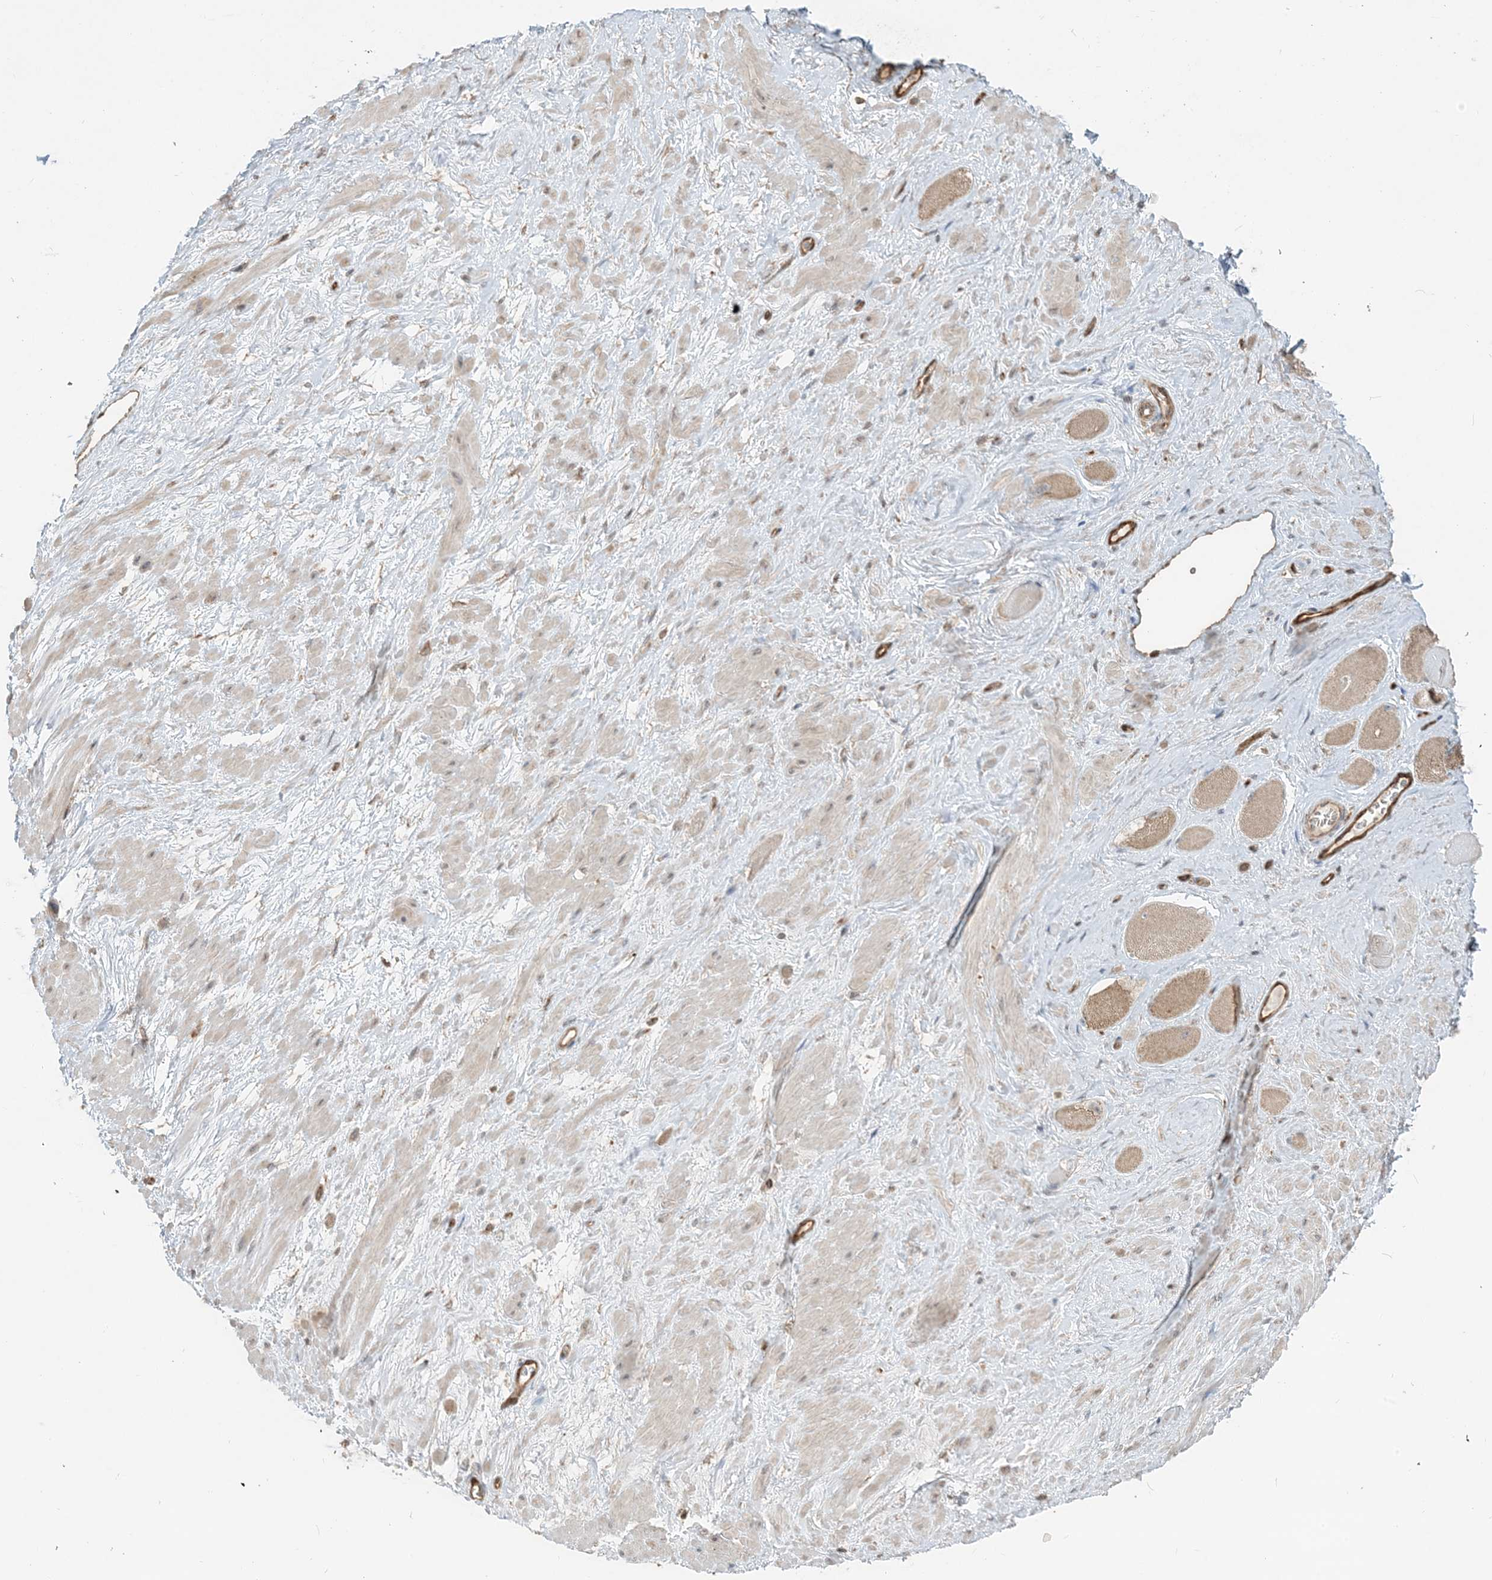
{"staining": {"intensity": "negative", "quantity": "none", "location": "none"}, "tissue": "adipose tissue", "cell_type": "Adipocytes", "image_type": "normal", "snomed": [{"axis": "morphology", "description": "Normal tissue, NOS"}, {"axis": "morphology", "description": "Adenocarcinoma, Low grade"}, {"axis": "topography", "description": "Prostate"}, {"axis": "topography", "description": "Peripheral nerve tissue"}], "caption": "Human adipose tissue stained for a protein using immunohistochemistry exhibits no staining in adipocytes.", "gene": "PPM1F", "patient": {"sex": "male", "age": 63}}